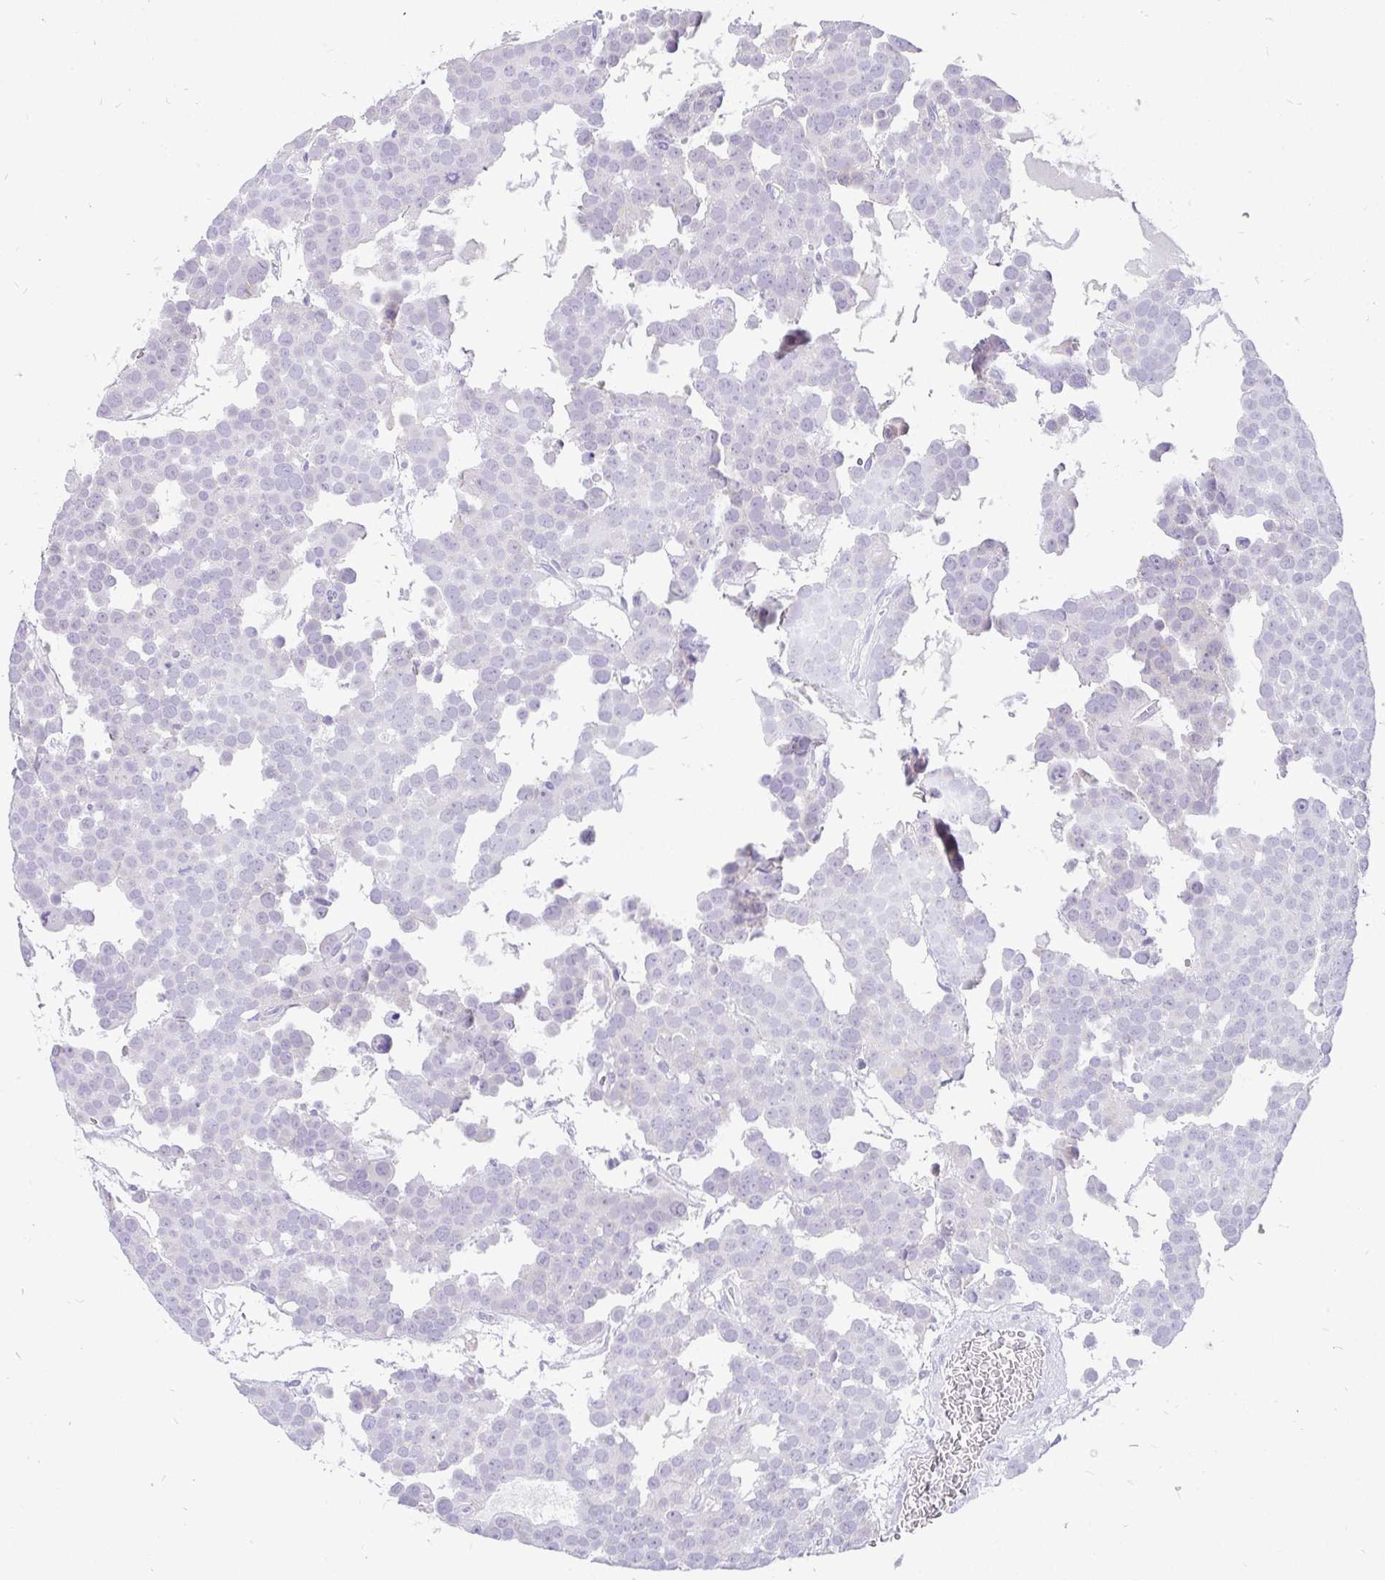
{"staining": {"intensity": "negative", "quantity": "none", "location": "none"}, "tissue": "testis cancer", "cell_type": "Tumor cells", "image_type": "cancer", "snomed": [{"axis": "morphology", "description": "Seminoma, NOS"}, {"axis": "topography", "description": "Testis"}], "caption": "This is an immunohistochemistry (IHC) image of human seminoma (testis). There is no positivity in tumor cells.", "gene": "INTS5", "patient": {"sex": "male", "age": 71}}